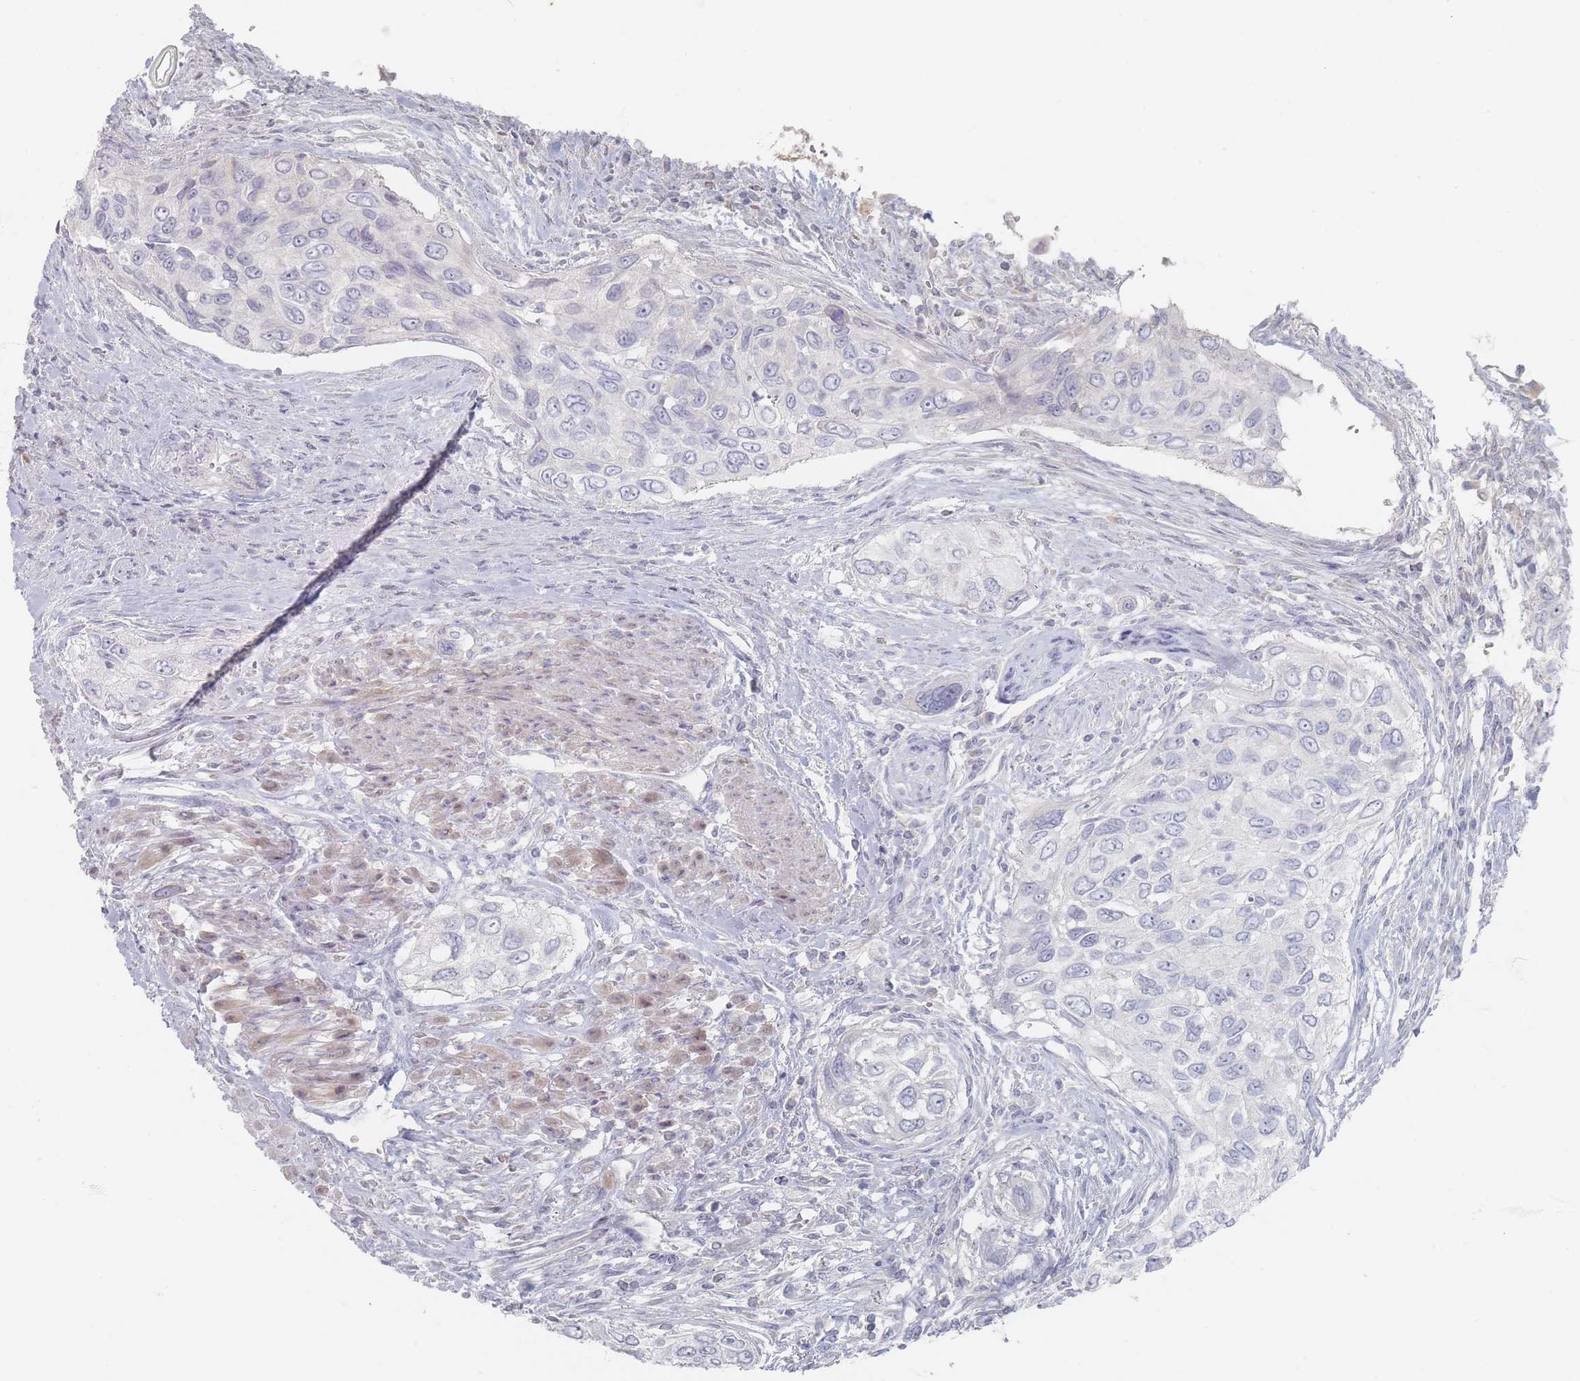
{"staining": {"intensity": "negative", "quantity": "none", "location": "none"}, "tissue": "urothelial cancer", "cell_type": "Tumor cells", "image_type": "cancer", "snomed": [{"axis": "morphology", "description": "Urothelial carcinoma, High grade"}, {"axis": "topography", "description": "Urinary bladder"}], "caption": "An IHC image of high-grade urothelial carcinoma is shown. There is no staining in tumor cells of high-grade urothelial carcinoma.", "gene": "CD37", "patient": {"sex": "female", "age": 60}}